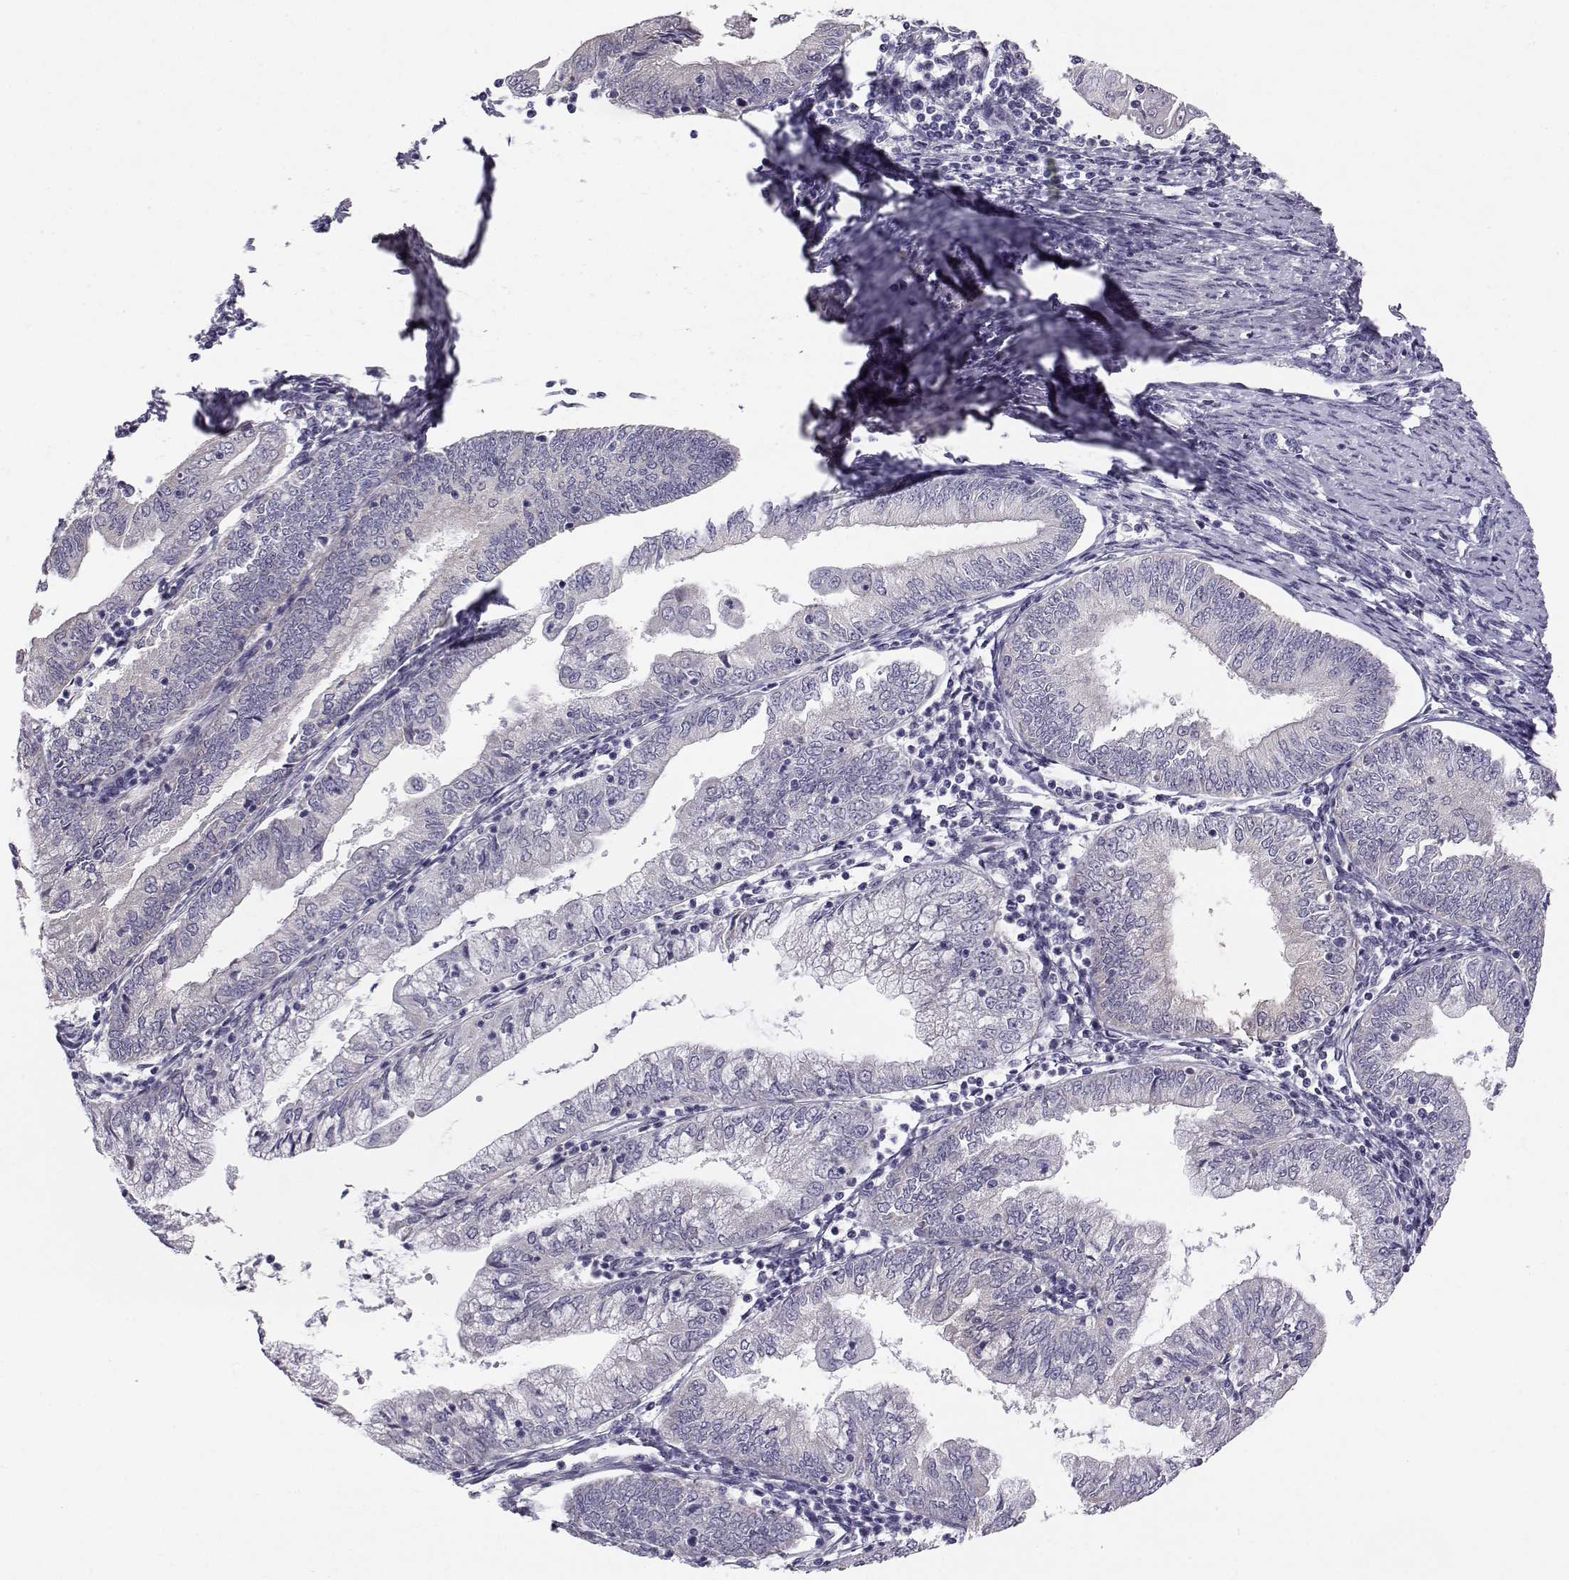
{"staining": {"intensity": "negative", "quantity": "none", "location": "none"}, "tissue": "endometrial cancer", "cell_type": "Tumor cells", "image_type": "cancer", "snomed": [{"axis": "morphology", "description": "Adenocarcinoma, NOS"}, {"axis": "topography", "description": "Endometrium"}], "caption": "Photomicrograph shows no significant protein positivity in tumor cells of endometrial cancer (adenocarcinoma). Nuclei are stained in blue.", "gene": "KCNMB4", "patient": {"sex": "female", "age": 55}}